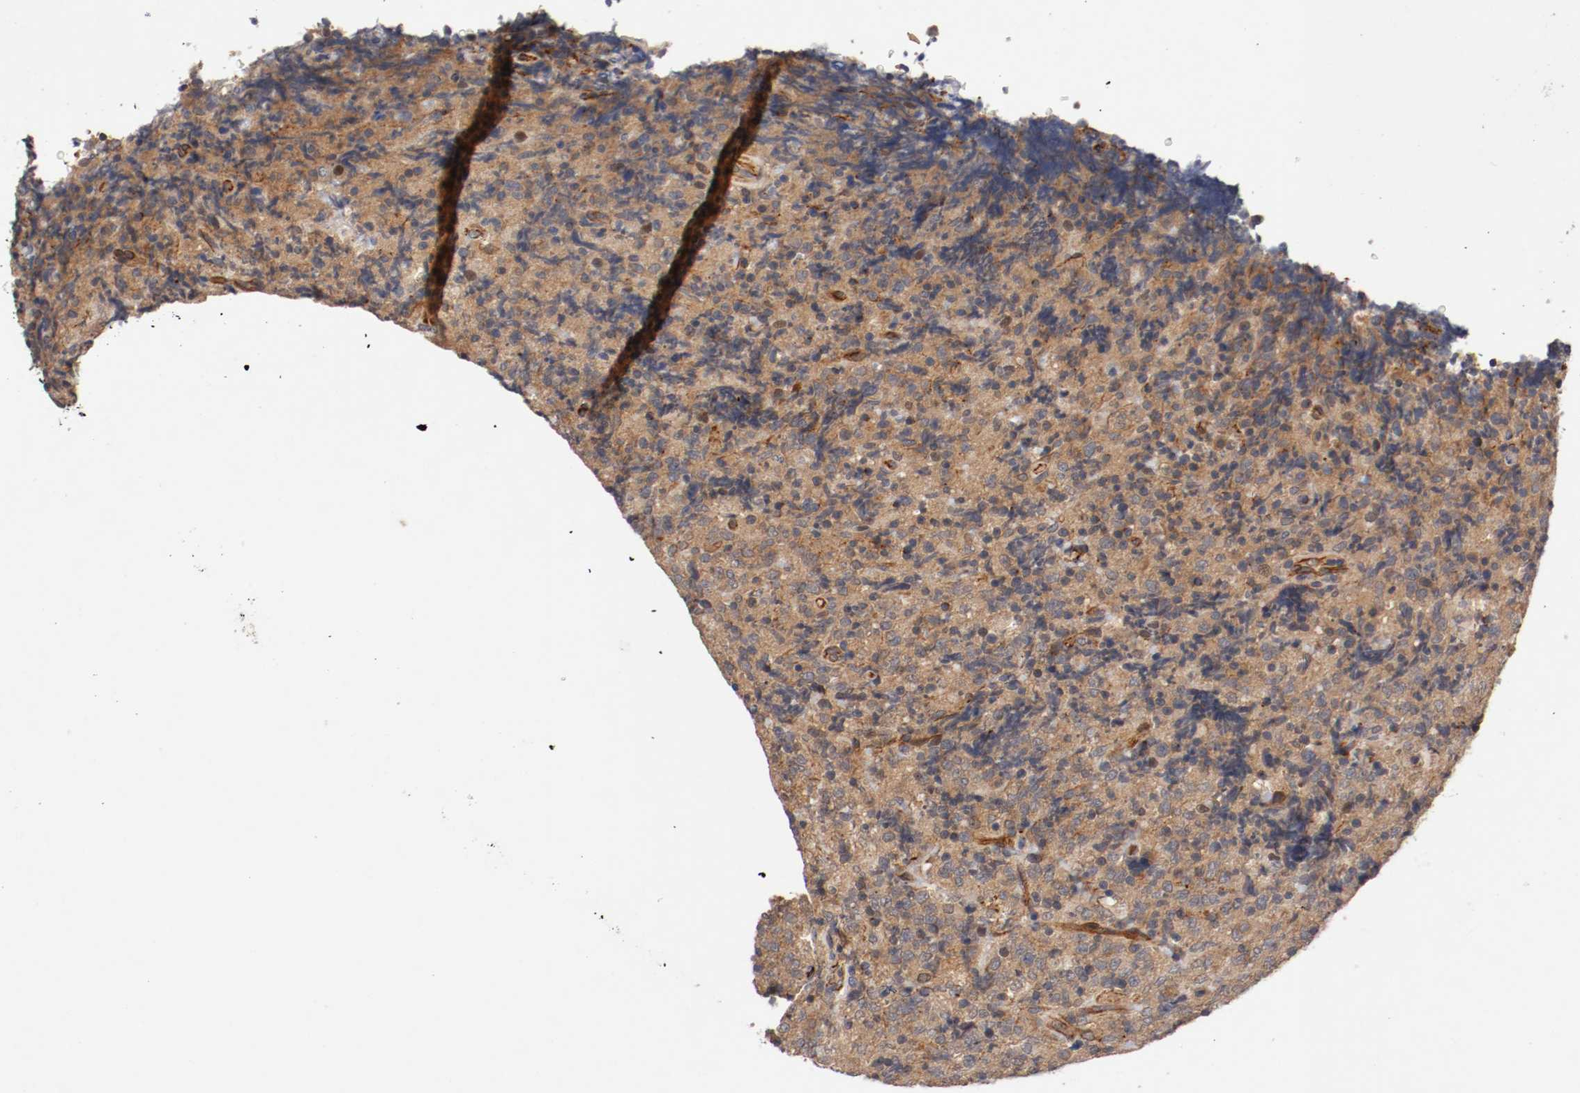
{"staining": {"intensity": "moderate", "quantity": ">75%", "location": "cytoplasmic/membranous"}, "tissue": "lymphoma", "cell_type": "Tumor cells", "image_type": "cancer", "snomed": [{"axis": "morphology", "description": "Malignant lymphoma, non-Hodgkin's type, High grade"}, {"axis": "topography", "description": "Tonsil"}], "caption": "IHC (DAB (3,3'-diaminobenzidine)) staining of lymphoma demonstrates moderate cytoplasmic/membranous protein staining in approximately >75% of tumor cells.", "gene": "TYK2", "patient": {"sex": "female", "age": 36}}